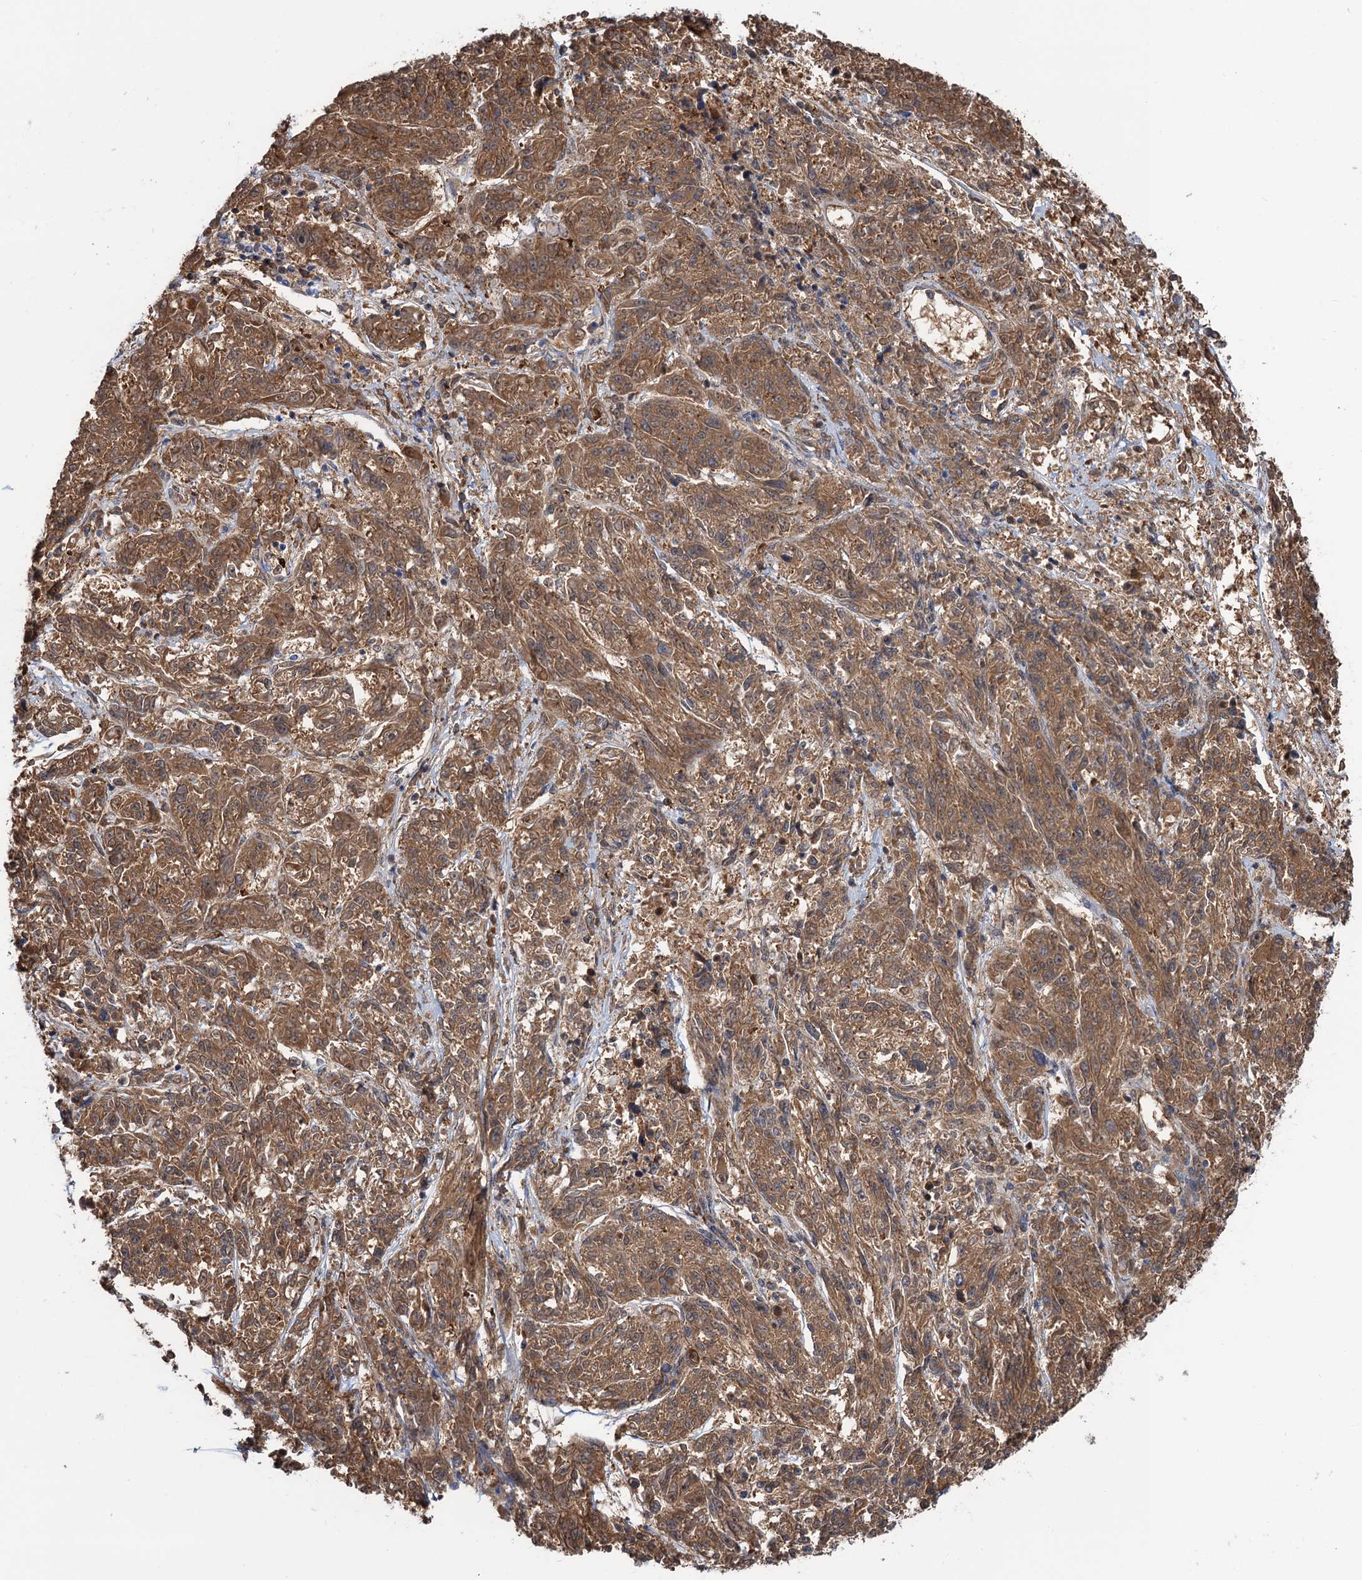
{"staining": {"intensity": "moderate", "quantity": ">75%", "location": "cytoplasmic/membranous"}, "tissue": "melanoma", "cell_type": "Tumor cells", "image_type": "cancer", "snomed": [{"axis": "morphology", "description": "Malignant melanoma, NOS"}, {"axis": "topography", "description": "Skin"}], "caption": "Immunohistochemistry (IHC) (DAB) staining of human melanoma demonstrates moderate cytoplasmic/membranous protein staining in about >75% of tumor cells.", "gene": "FAH", "patient": {"sex": "male", "age": 53}}